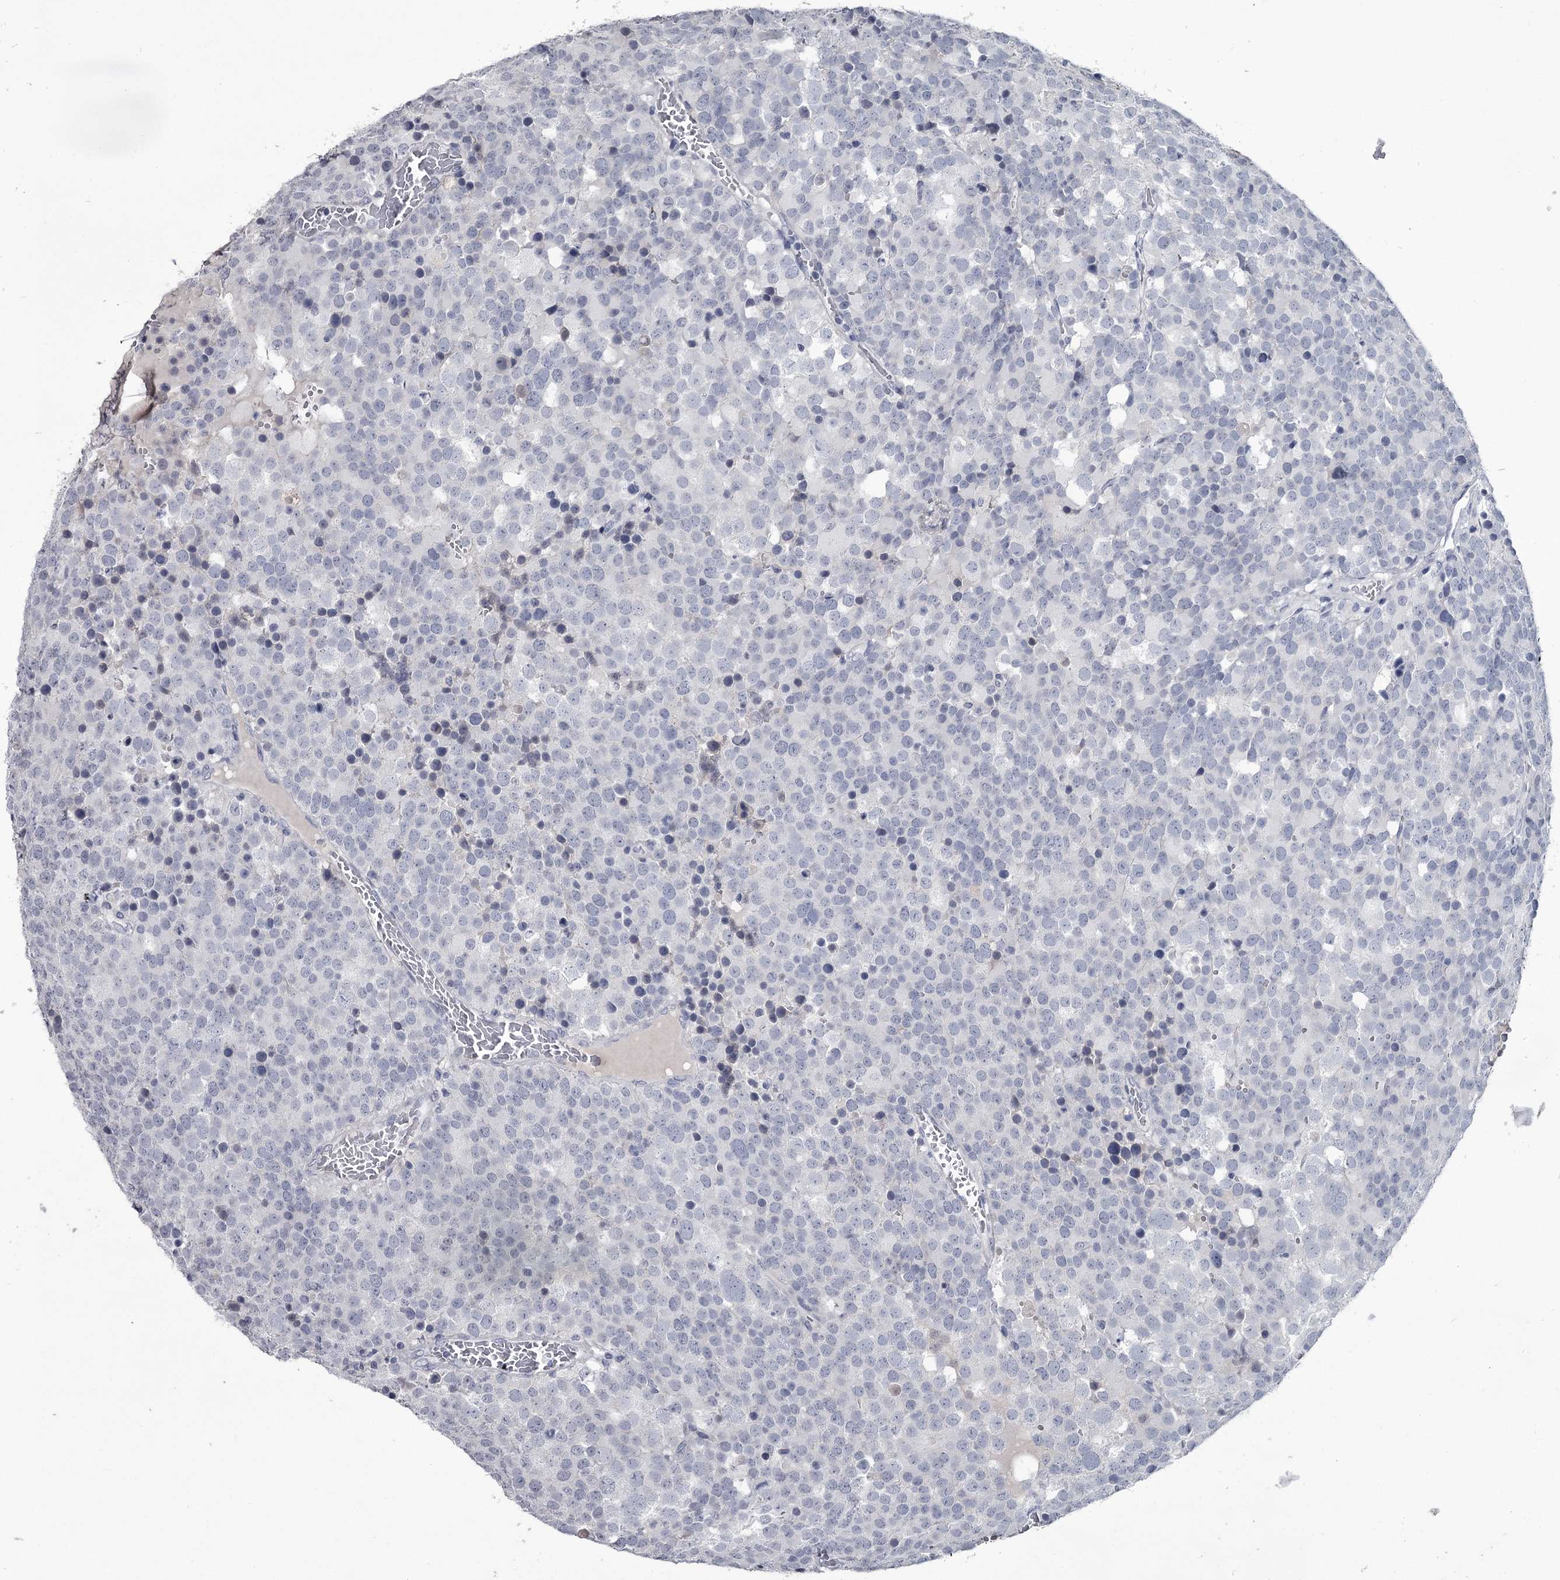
{"staining": {"intensity": "negative", "quantity": "none", "location": "none"}, "tissue": "testis cancer", "cell_type": "Tumor cells", "image_type": "cancer", "snomed": [{"axis": "morphology", "description": "Seminoma, NOS"}, {"axis": "topography", "description": "Testis"}], "caption": "Immunohistochemistry image of human seminoma (testis) stained for a protein (brown), which demonstrates no expression in tumor cells. (DAB IHC visualized using brightfield microscopy, high magnification).", "gene": "DAO", "patient": {"sex": "male", "age": 71}}